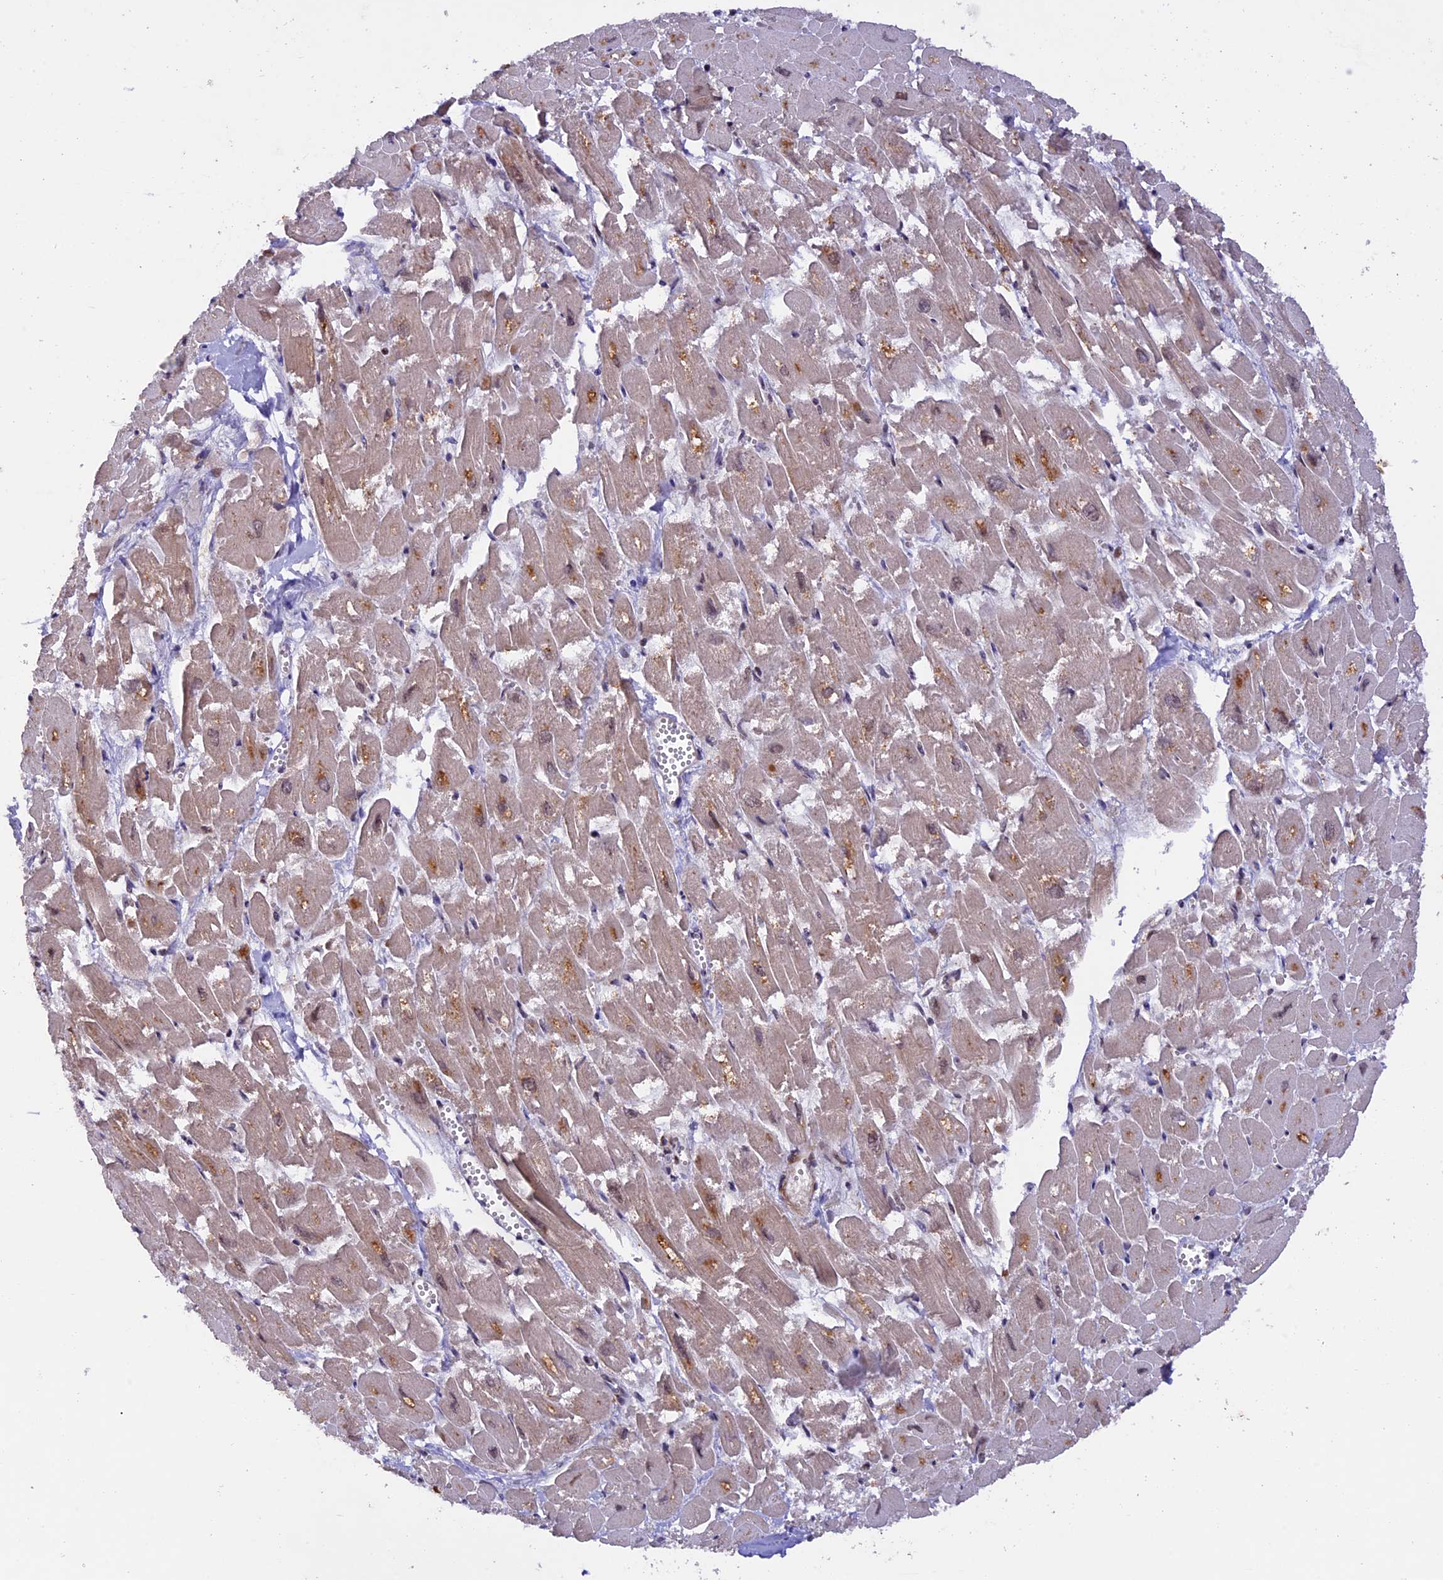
{"staining": {"intensity": "weak", "quantity": "25%-75%", "location": "cytoplasmic/membranous"}, "tissue": "heart muscle", "cell_type": "Cardiomyocytes", "image_type": "normal", "snomed": [{"axis": "morphology", "description": "Normal tissue, NOS"}, {"axis": "topography", "description": "Heart"}], "caption": "Protein expression by immunohistochemistry (IHC) exhibits weak cytoplasmic/membranous expression in approximately 25%-75% of cardiomyocytes in normal heart muscle. The protein of interest is shown in brown color, while the nuclei are stained blue.", "gene": "MAN2C1", "patient": {"sex": "male", "age": 54}}